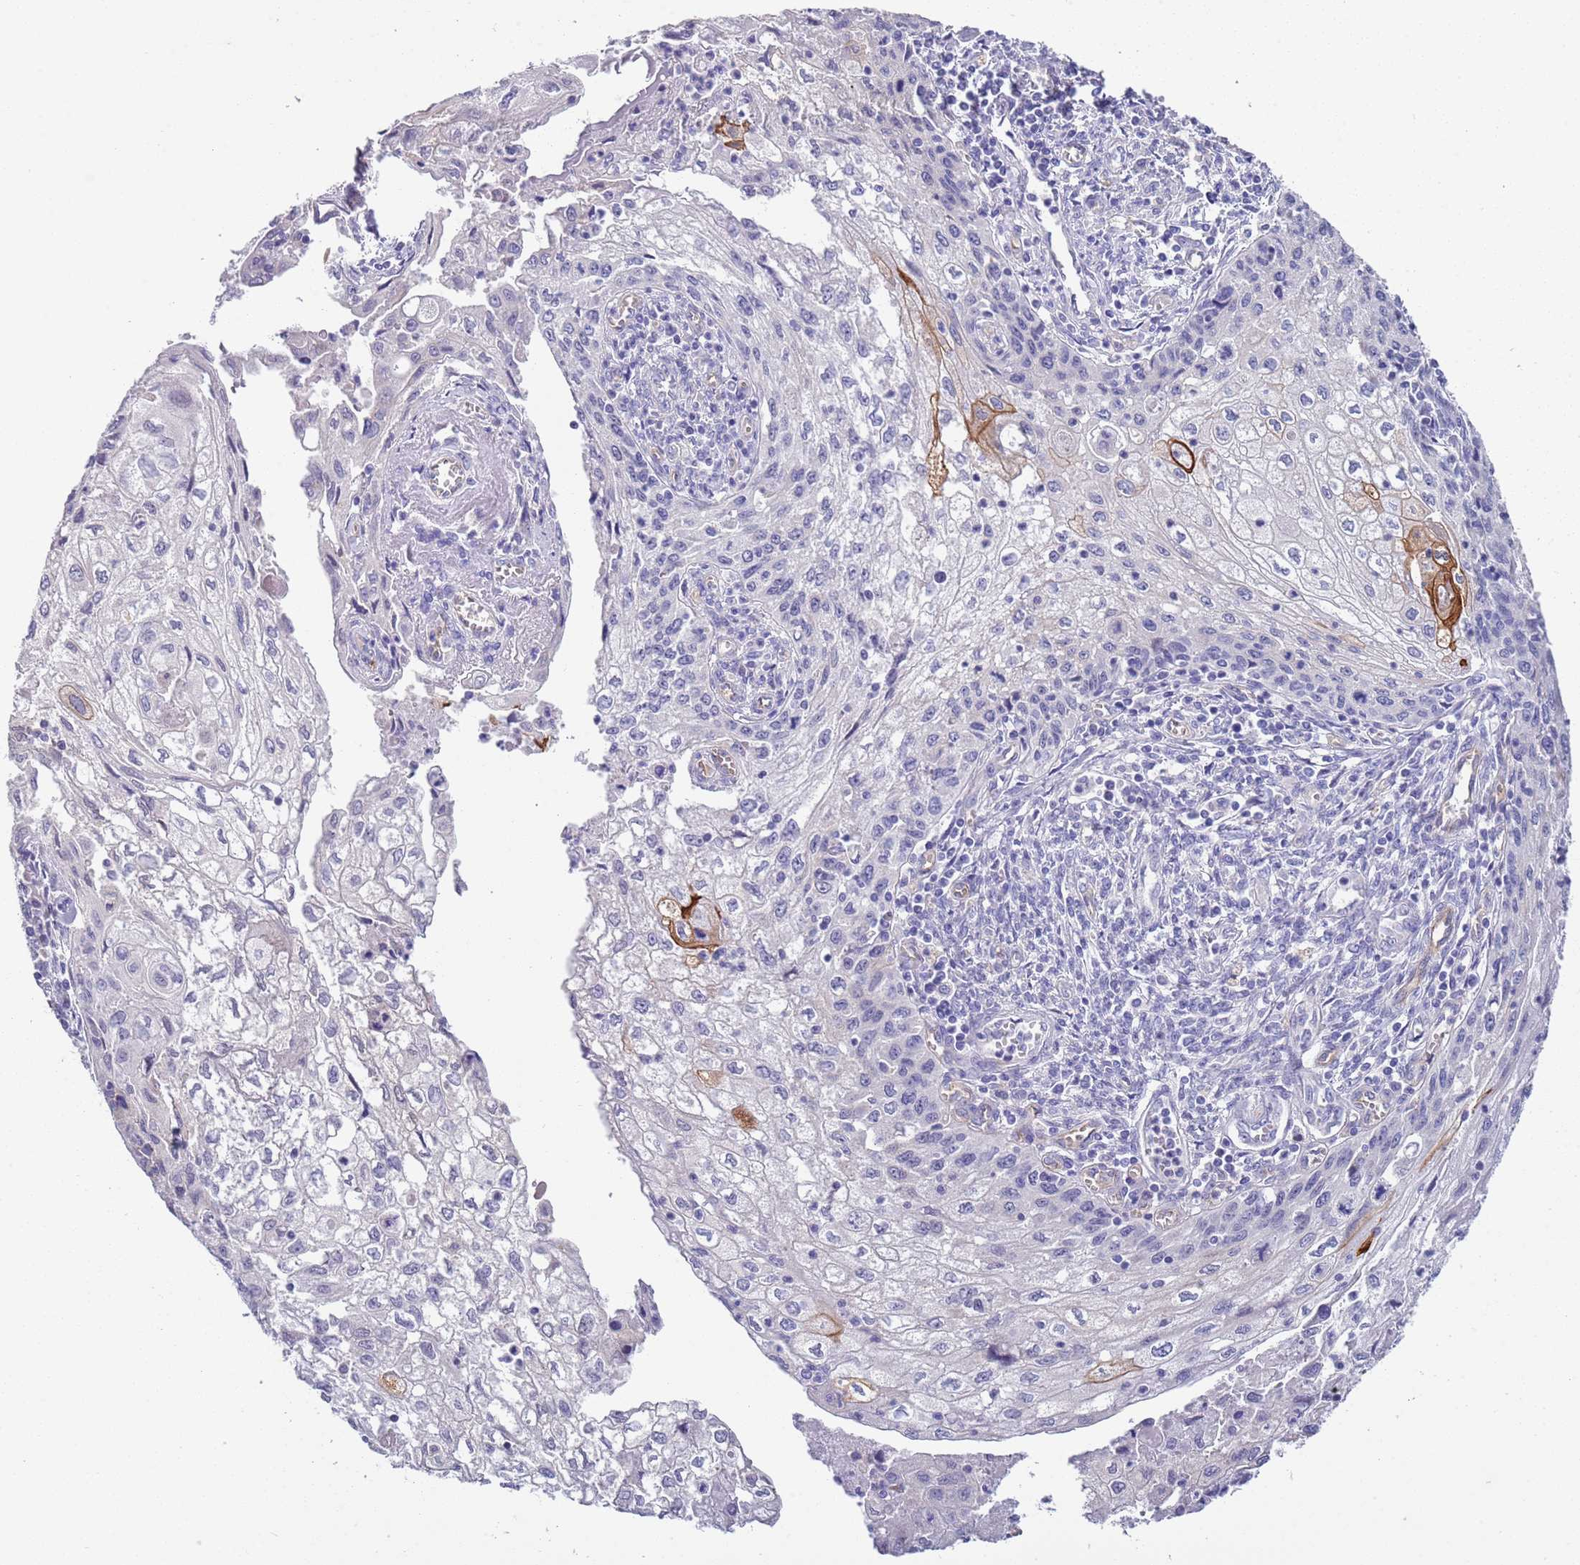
{"staining": {"intensity": "strong", "quantity": "<25%", "location": "cytoplasmic/membranous"}, "tissue": "cervical cancer", "cell_type": "Tumor cells", "image_type": "cancer", "snomed": [{"axis": "morphology", "description": "Squamous cell carcinoma, NOS"}, {"axis": "topography", "description": "Cervix"}], "caption": "Cervical cancer (squamous cell carcinoma) stained with DAB (3,3'-diaminobenzidine) immunohistochemistry (IHC) shows medium levels of strong cytoplasmic/membranous staining in about <25% of tumor cells. (IHC, brightfield microscopy, high magnification).", "gene": "BRMS1L", "patient": {"sex": "female", "age": 67}}